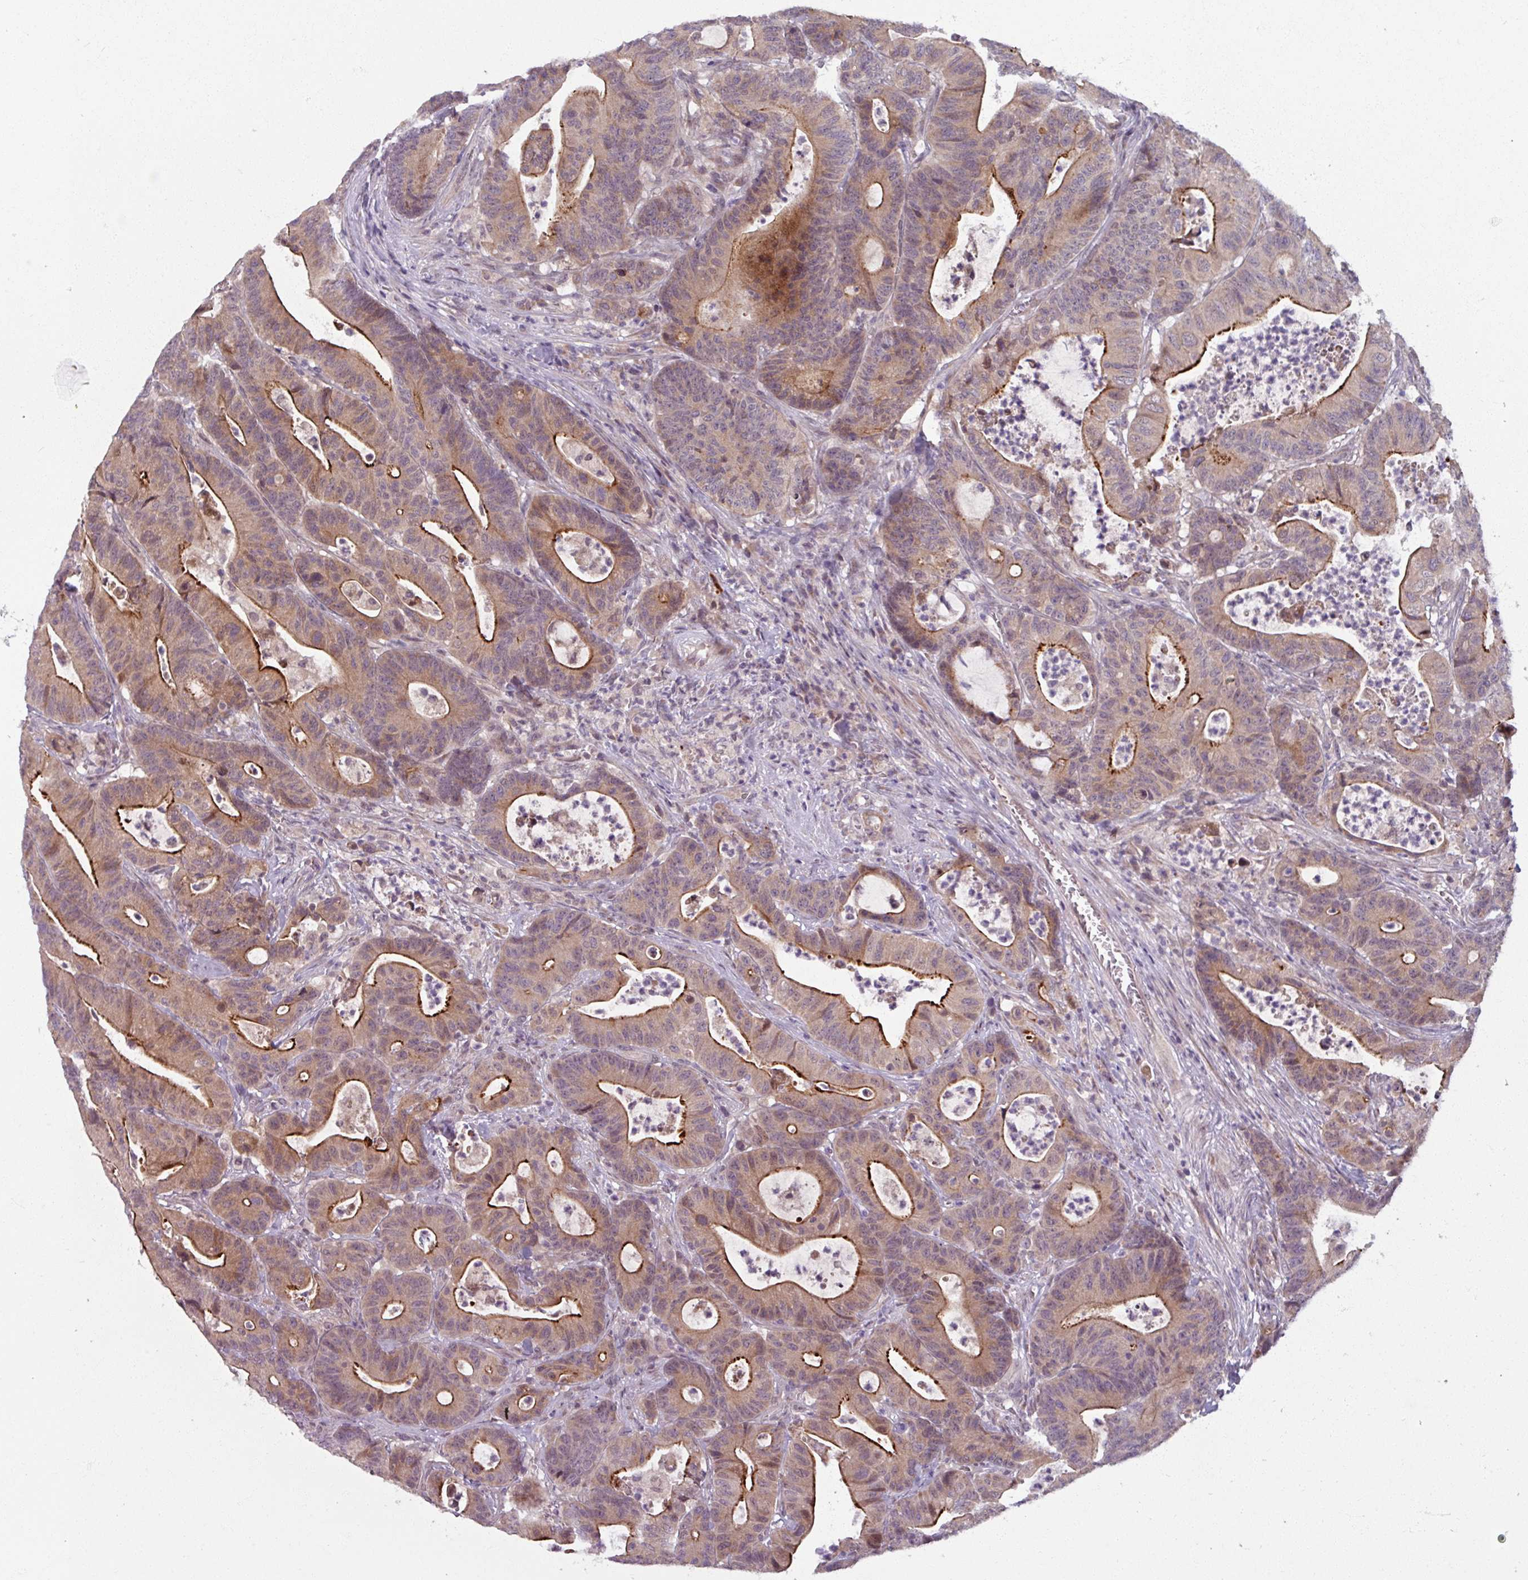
{"staining": {"intensity": "strong", "quantity": "25%-75%", "location": "cytoplasmic/membranous"}, "tissue": "colorectal cancer", "cell_type": "Tumor cells", "image_type": "cancer", "snomed": [{"axis": "morphology", "description": "Adenocarcinoma, NOS"}, {"axis": "topography", "description": "Colon"}], "caption": "An IHC photomicrograph of neoplastic tissue is shown. Protein staining in brown highlights strong cytoplasmic/membranous positivity in colorectal adenocarcinoma within tumor cells. Using DAB (3,3'-diaminobenzidine) (brown) and hematoxylin (blue) stains, captured at high magnification using brightfield microscopy.", "gene": "OGFOD3", "patient": {"sex": "female", "age": 84}}